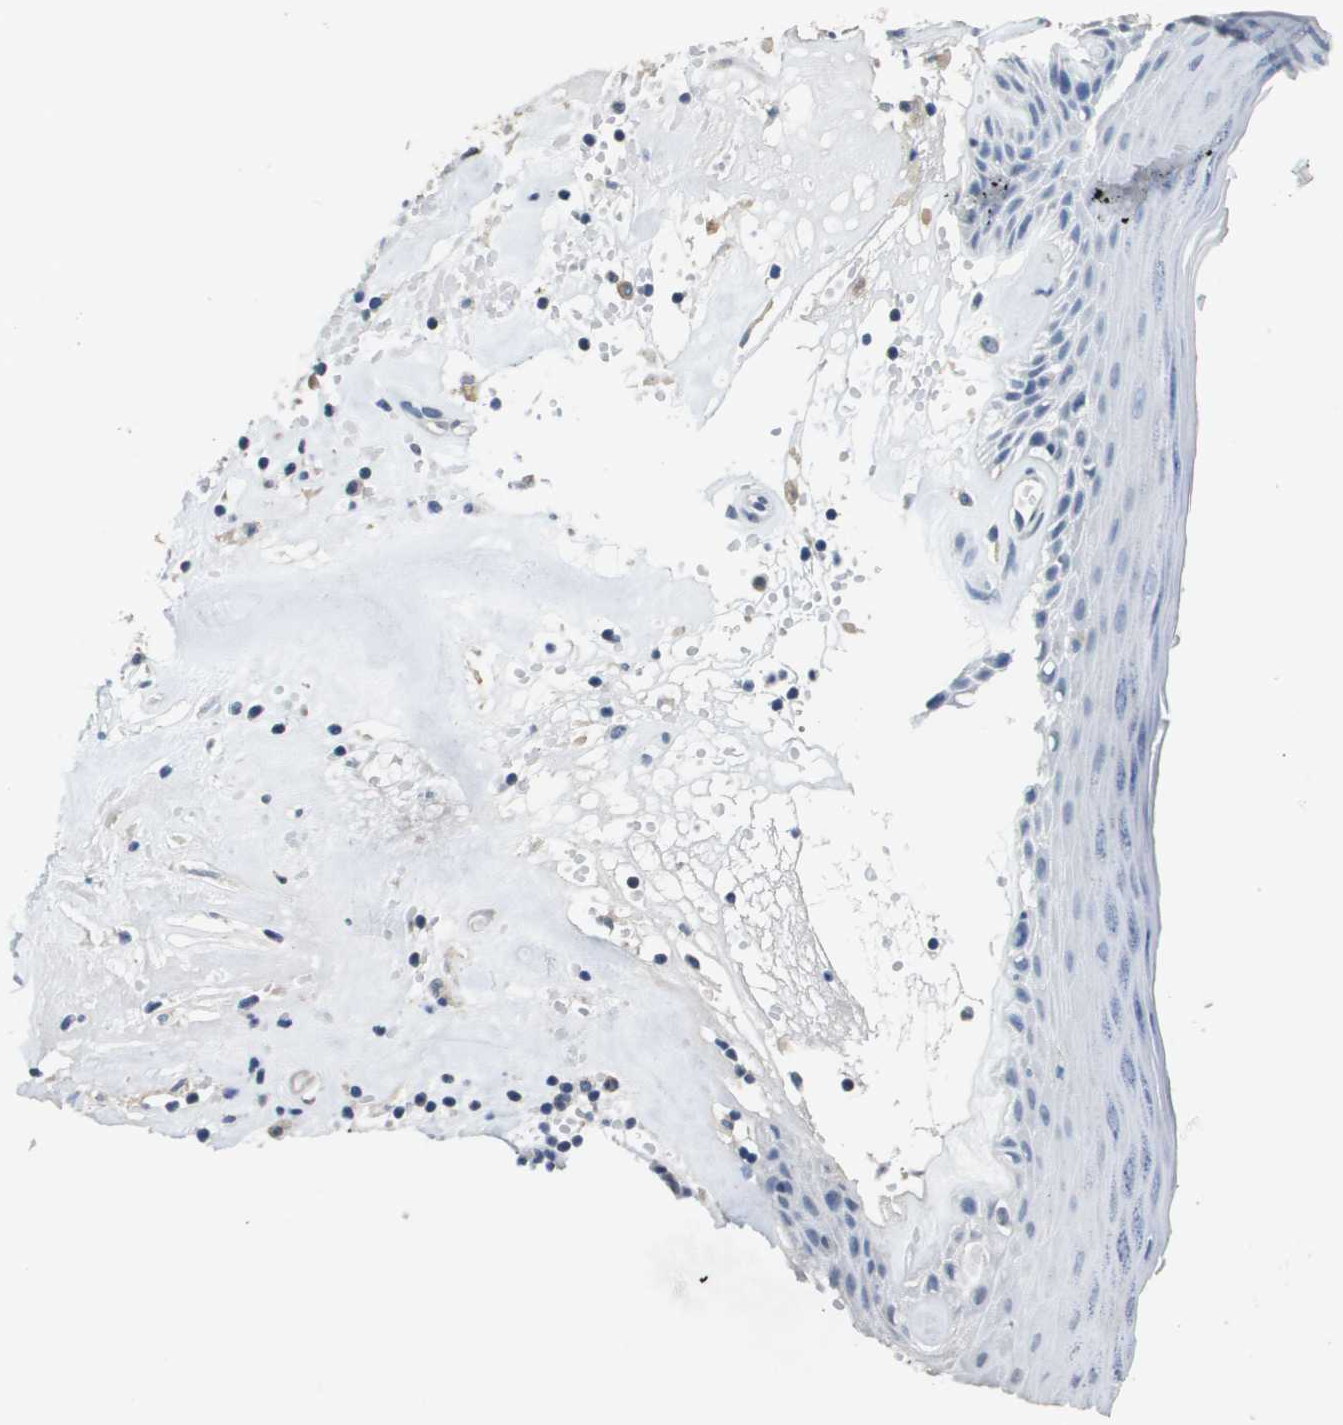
{"staining": {"intensity": "negative", "quantity": "none", "location": "none"}, "tissue": "skin", "cell_type": "Epidermal cells", "image_type": "normal", "snomed": [{"axis": "morphology", "description": "Normal tissue, NOS"}, {"axis": "morphology", "description": "Inflammation, NOS"}, {"axis": "topography", "description": "Vulva"}], "caption": "Human skin stained for a protein using IHC shows no positivity in epidermal cells.", "gene": "MT3", "patient": {"sex": "female", "age": 84}}